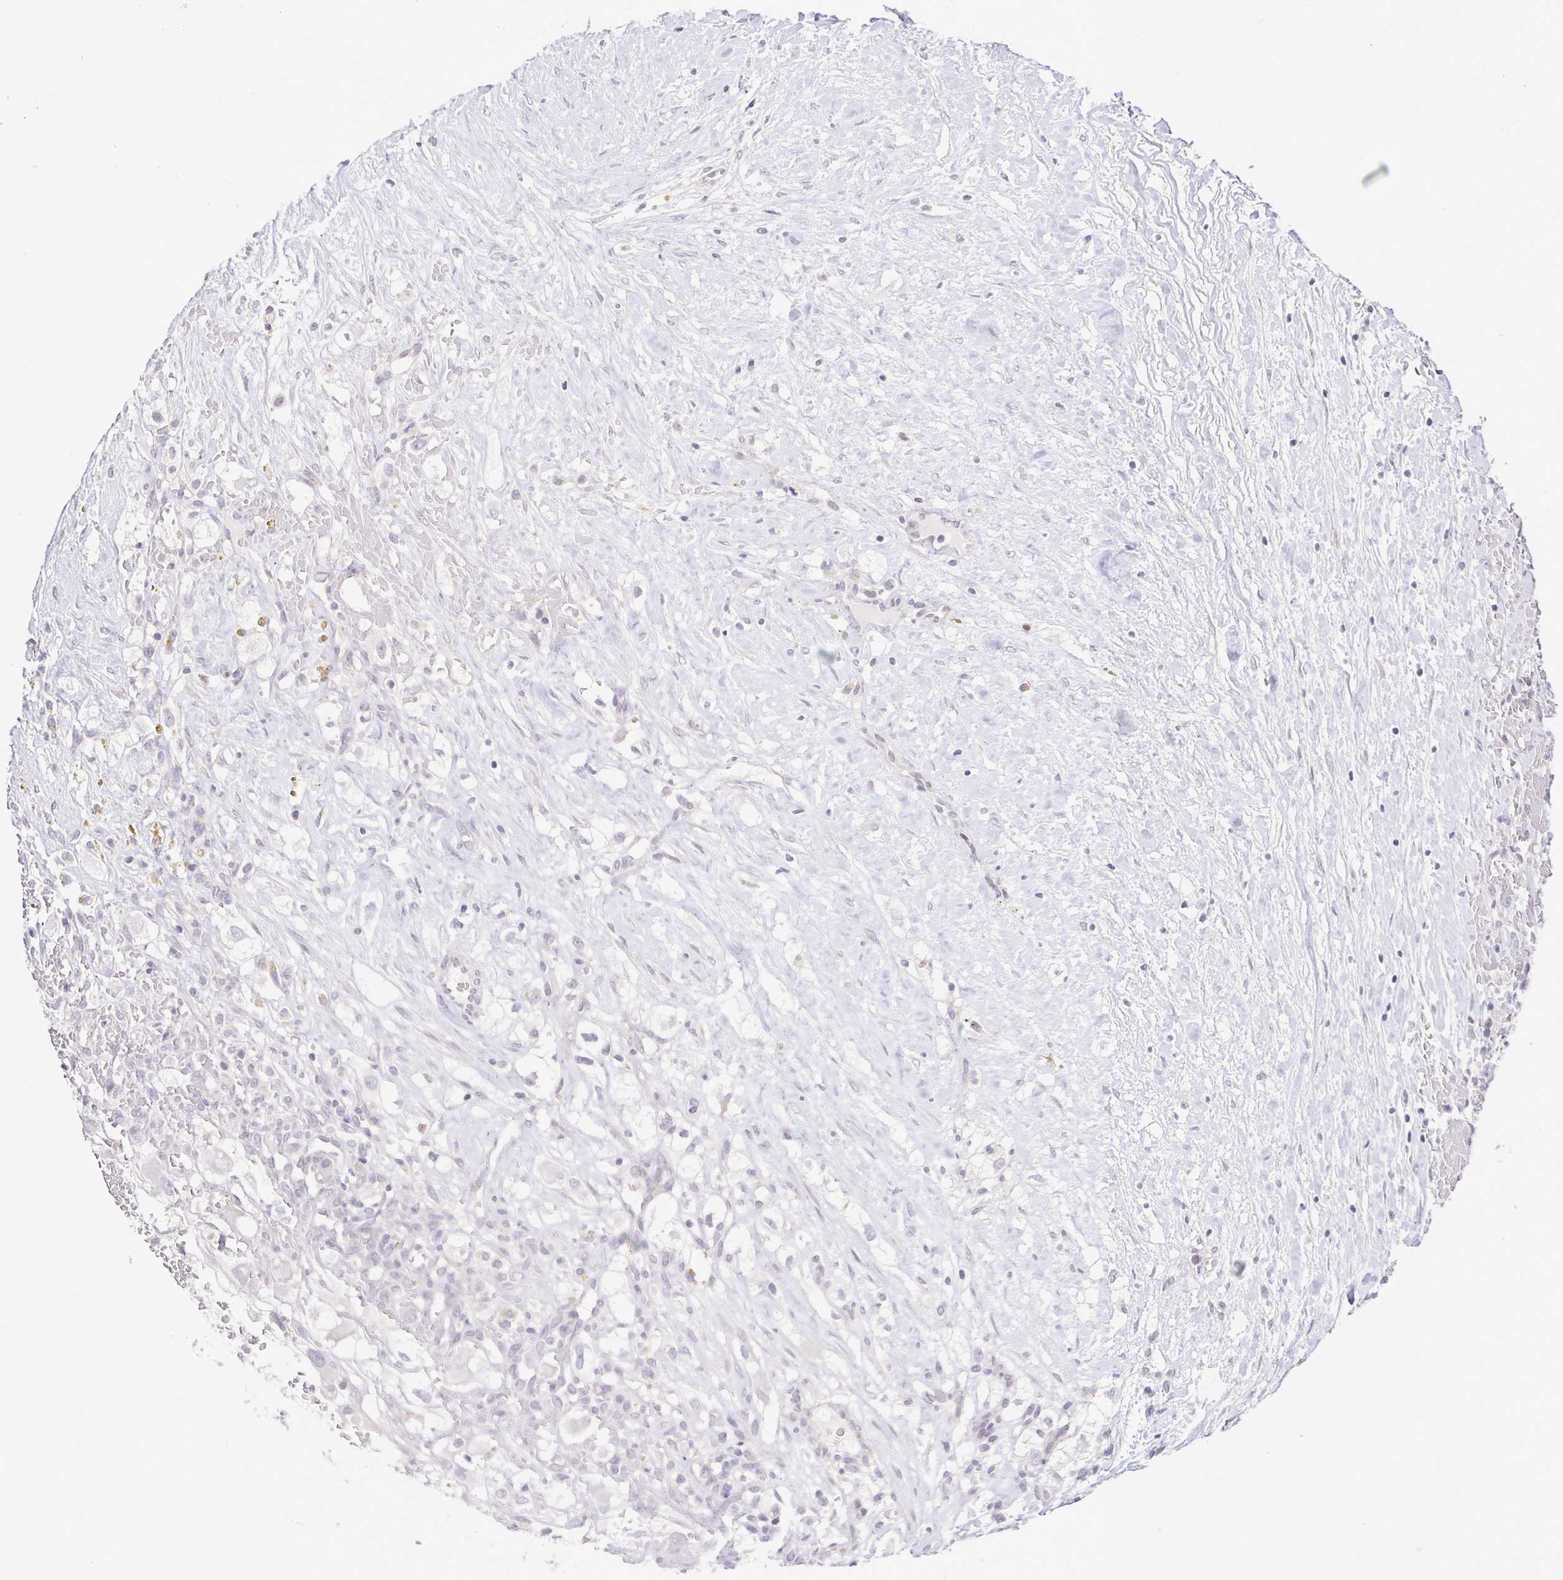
{"staining": {"intensity": "negative", "quantity": "none", "location": "none"}, "tissue": "renal cancer", "cell_type": "Tumor cells", "image_type": "cancer", "snomed": [{"axis": "morphology", "description": "Adenocarcinoma, NOS"}, {"axis": "topography", "description": "Kidney"}], "caption": "Immunohistochemistry (IHC) micrograph of renal adenocarcinoma stained for a protein (brown), which reveals no staining in tumor cells. The staining is performed using DAB brown chromogen with nuclei counter-stained in using hematoxylin.", "gene": "IL1RN", "patient": {"sex": "male", "age": 59}}